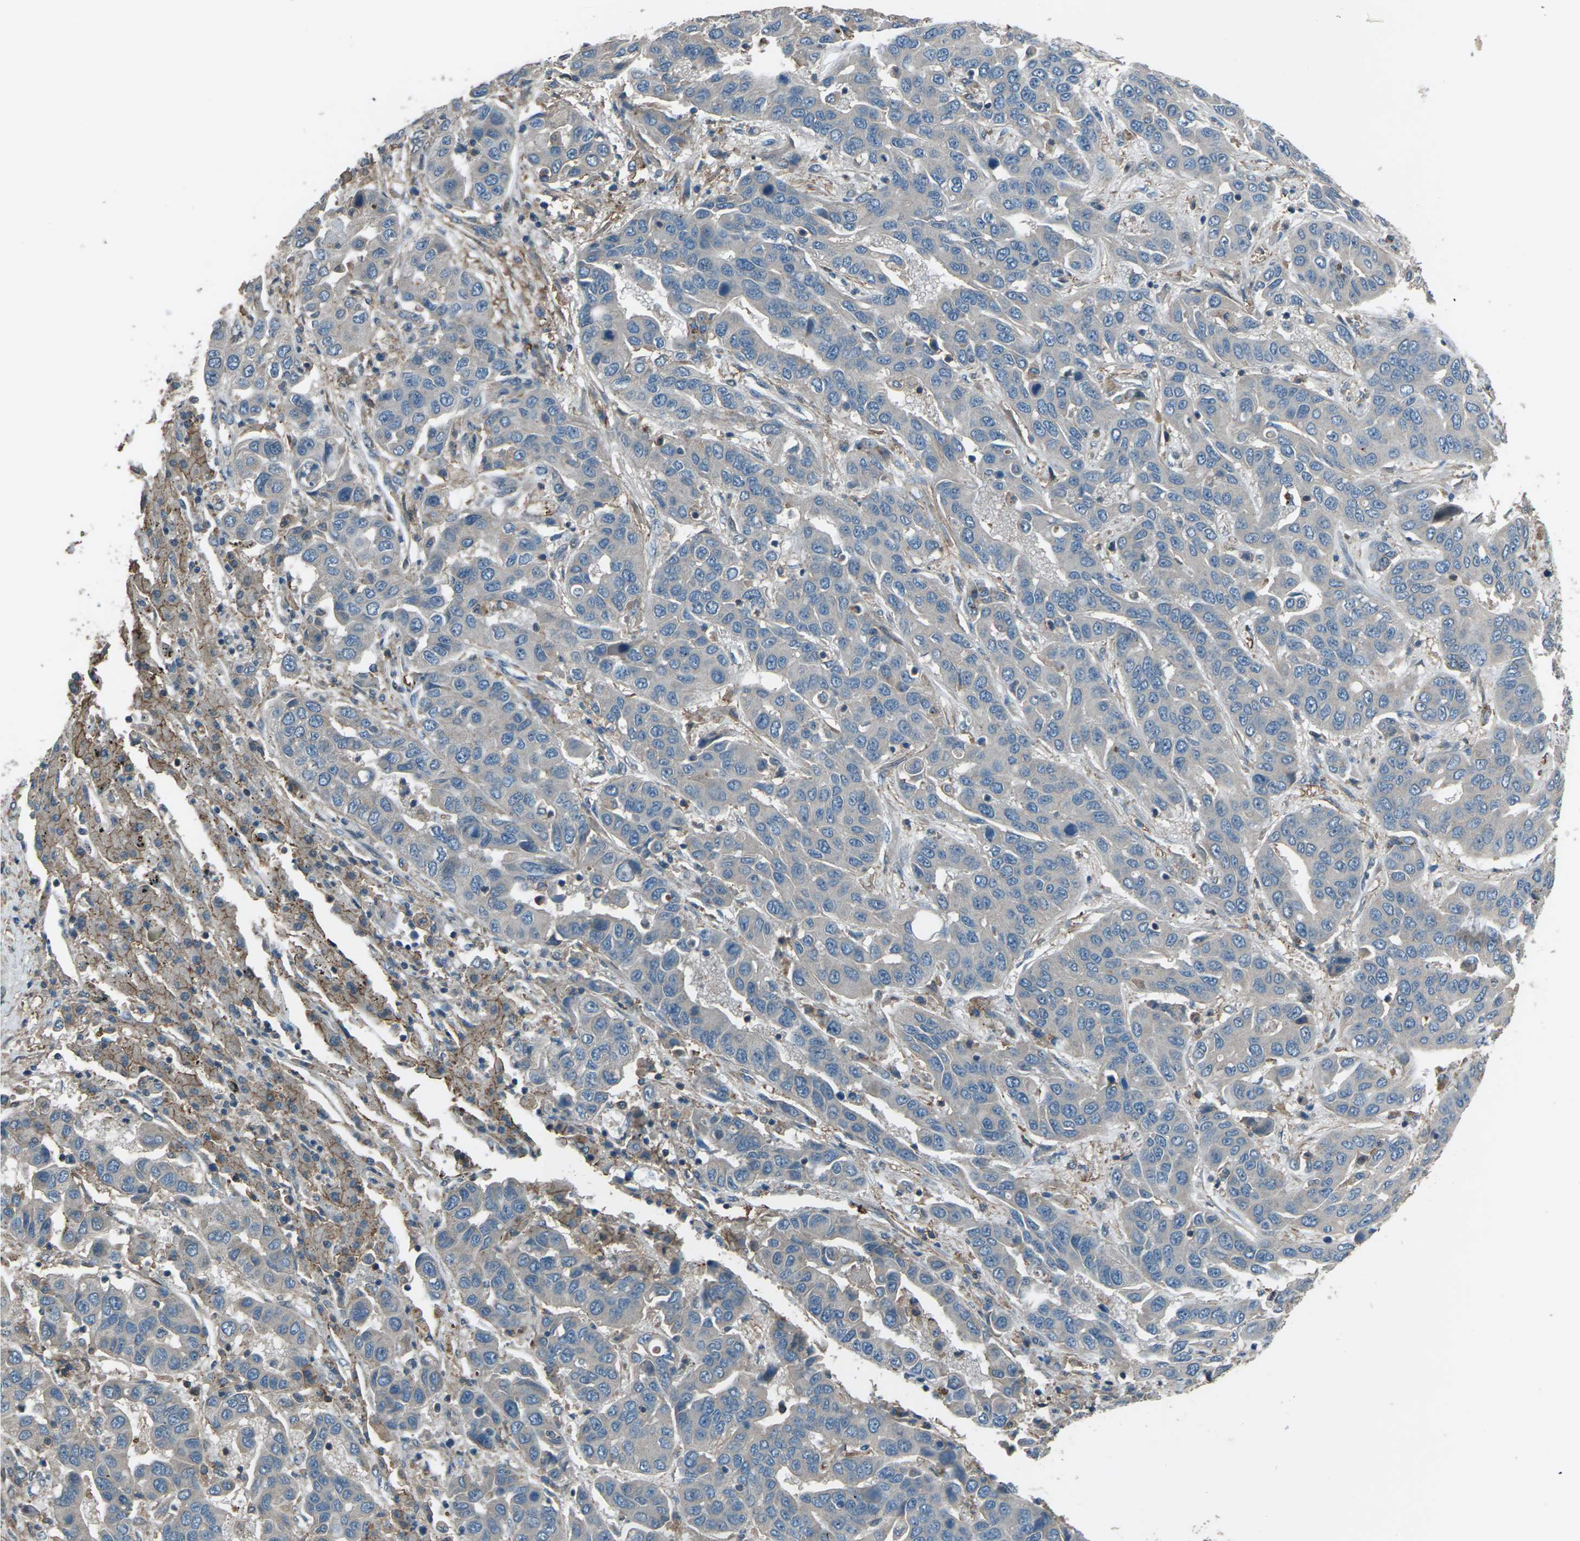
{"staining": {"intensity": "weak", "quantity": "25%-75%", "location": "cytoplasmic/membranous"}, "tissue": "liver cancer", "cell_type": "Tumor cells", "image_type": "cancer", "snomed": [{"axis": "morphology", "description": "Cholangiocarcinoma"}, {"axis": "topography", "description": "Liver"}], "caption": "Immunohistochemistry micrograph of human liver cancer stained for a protein (brown), which demonstrates low levels of weak cytoplasmic/membranous expression in approximately 25%-75% of tumor cells.", "gene": "CMTM4", "patient": {"sex": "female", "age": 52}}